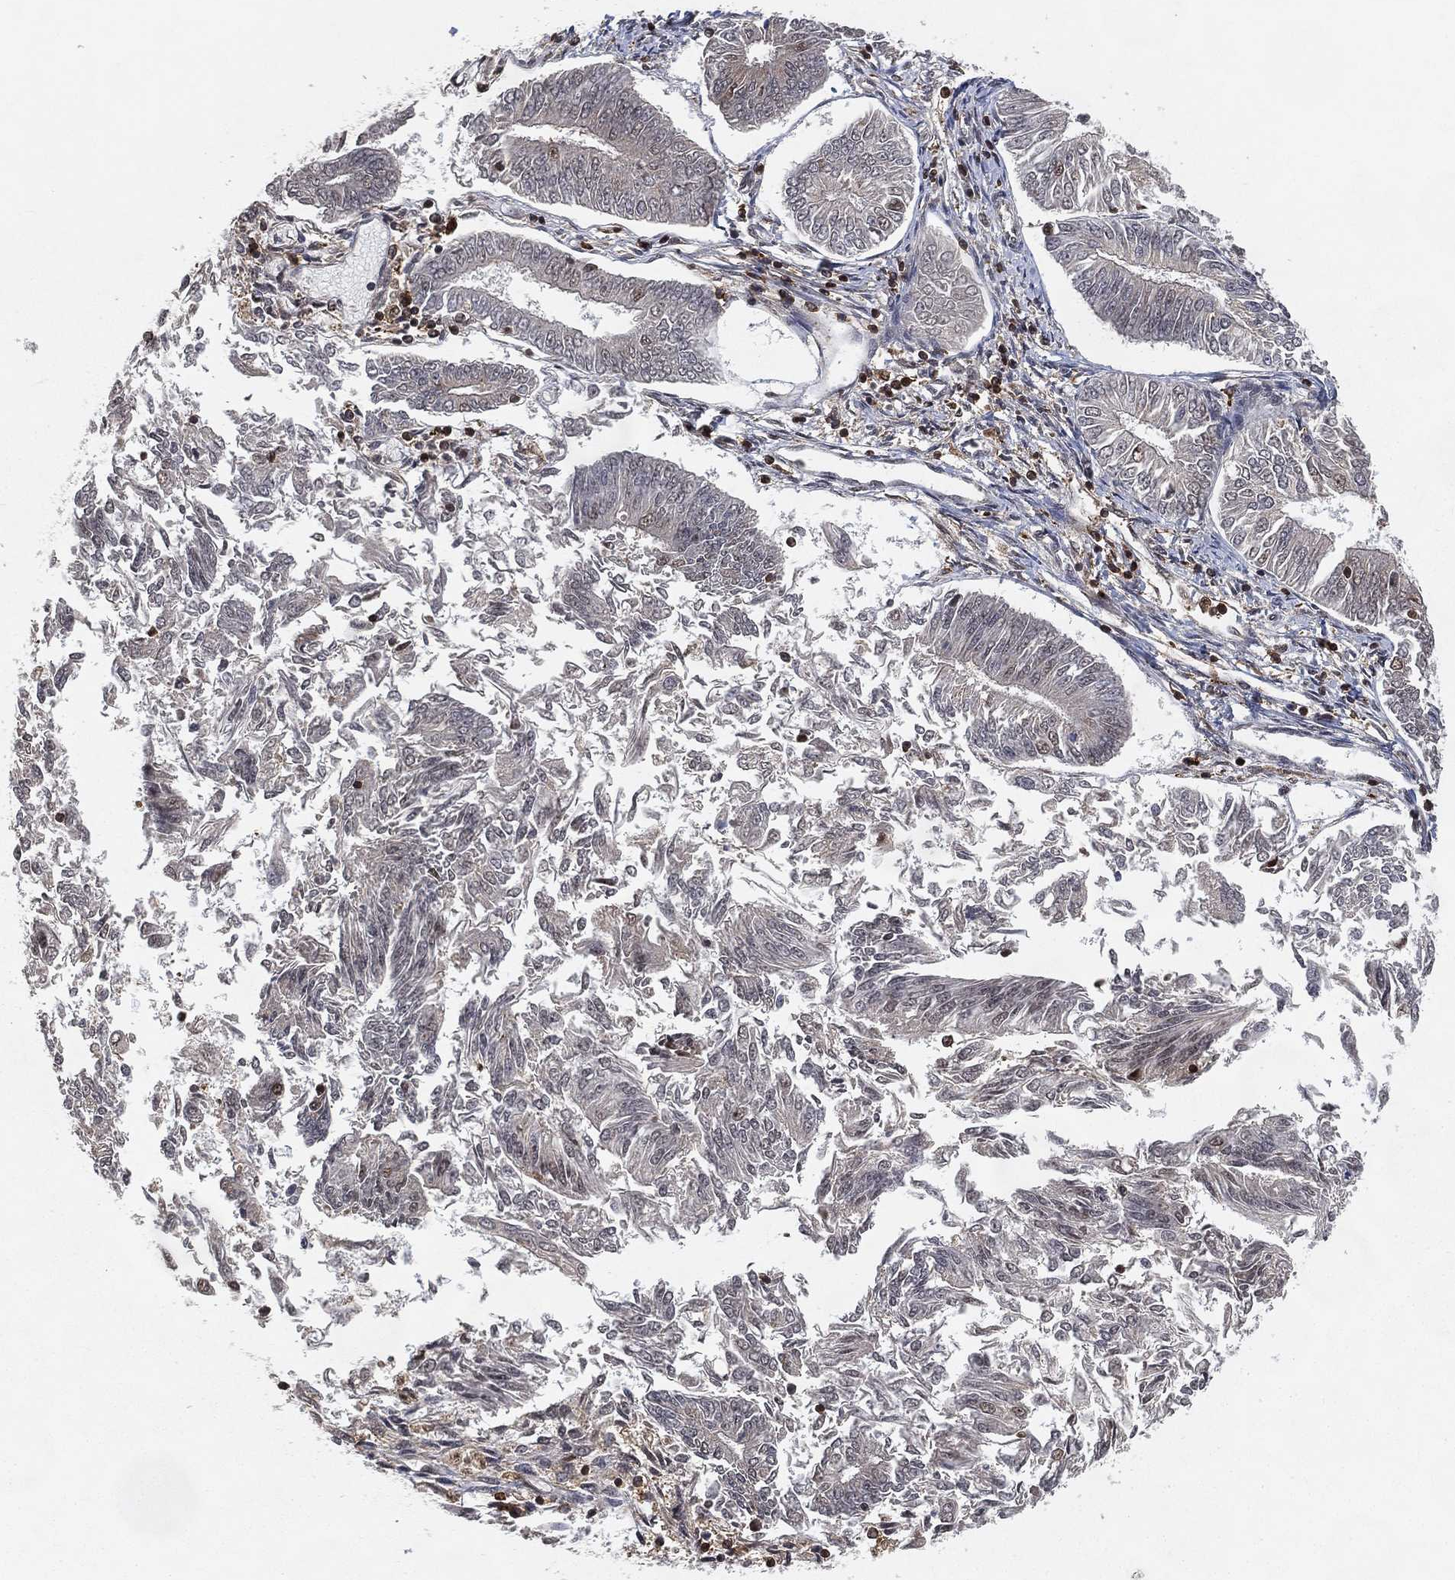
{"staining": {"intensity": "negative", "quantity": "none", "location": "none"}, "tissue": "endometrial cancer", "cell_type": "Tumor cells", "image_type": "cancer", "snomed": [{"axis": "morphology", "description": "Adenocarcinoma, NOS"}, {"axis": "topography", "description": "Endometrium"}], "caption": "The image demonstrates no staining of tumor cells in endometrial cancer (adenocarcinoma). (DAB (3,3'-diaminobenzidine) IHC visualized using brightfield microscopy, high magnification).", "gene": "WDR26", "patient": {"sex": "female", "age": 58}}